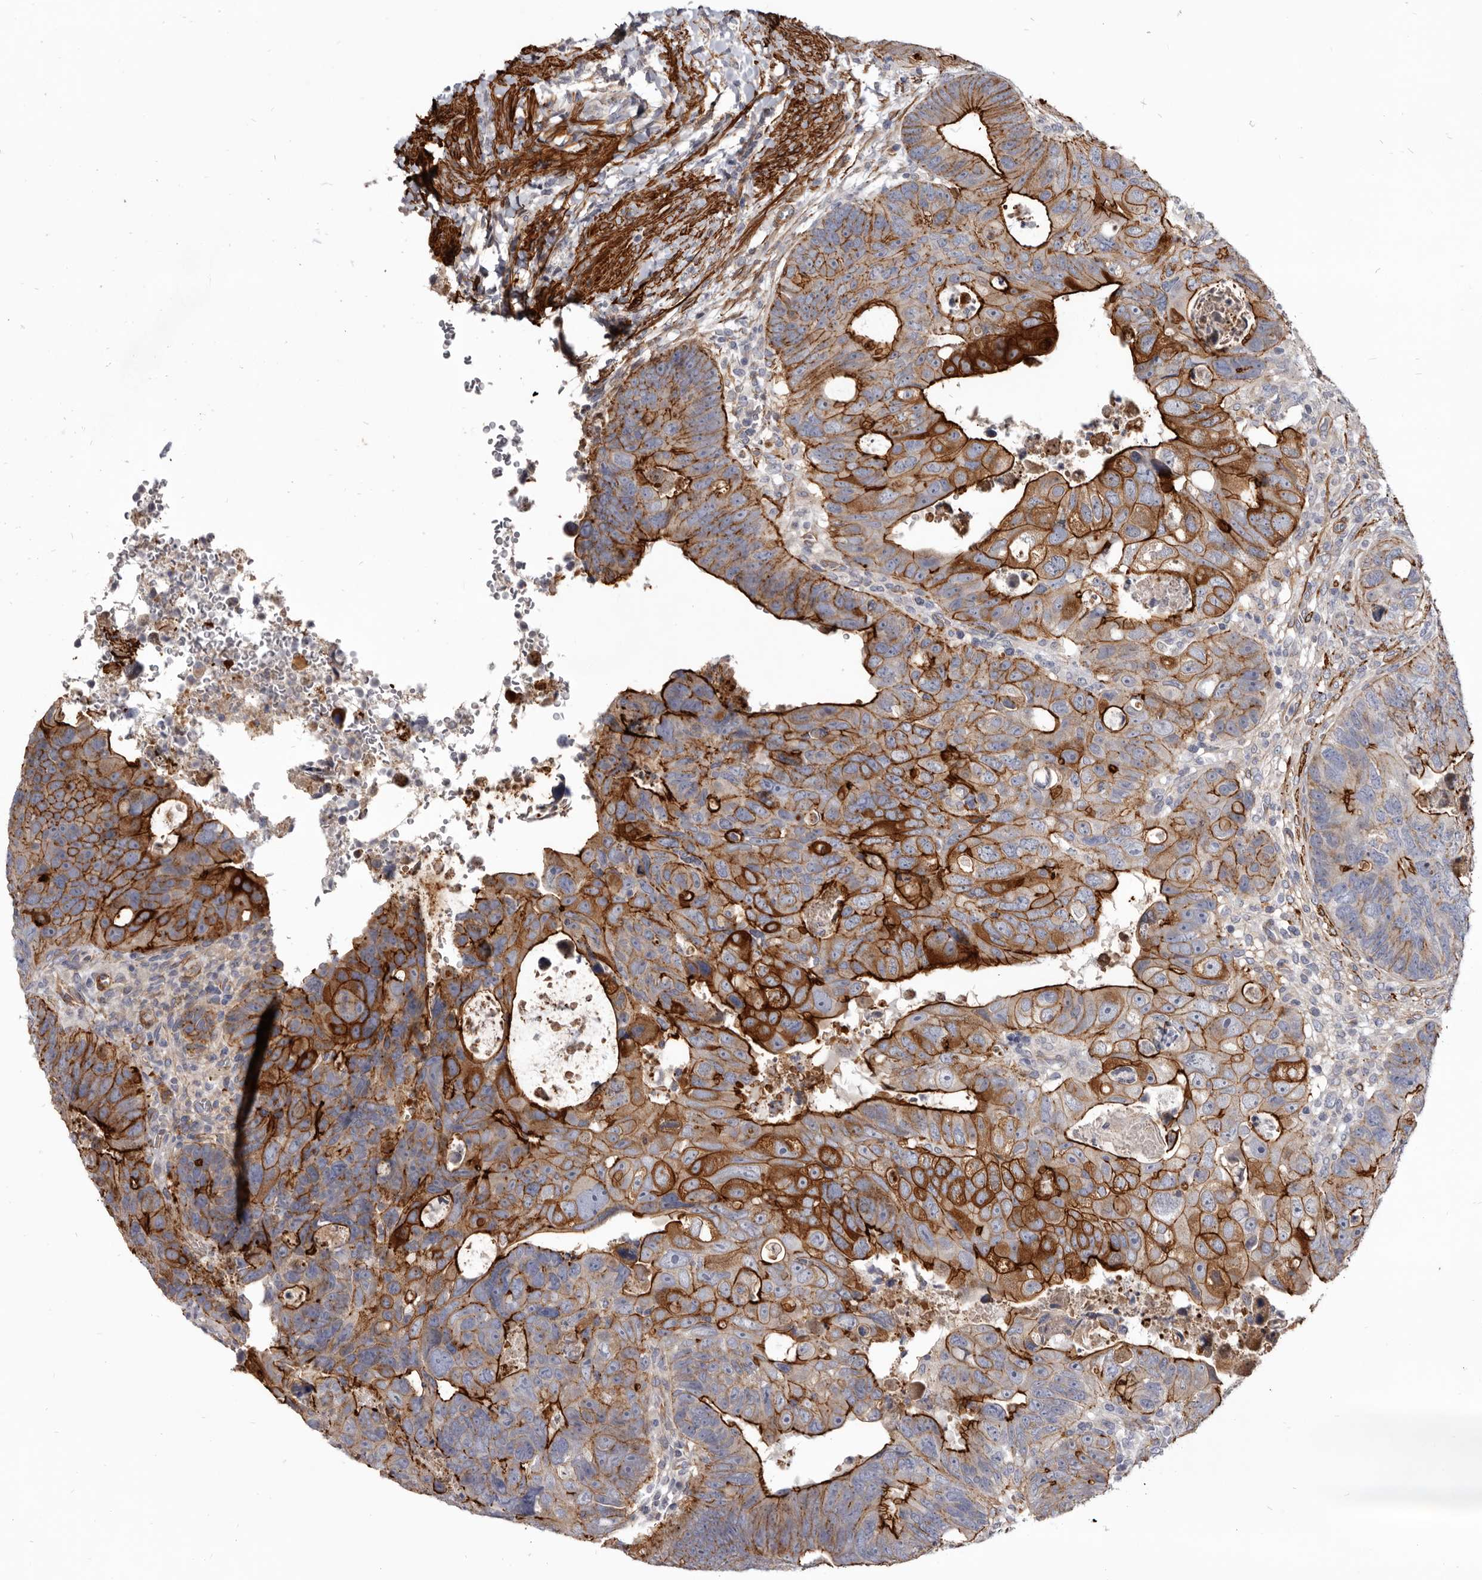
{"staining": {"intensity": "strong", "quantity": "25%-75%", "location": "cytoplasmic/membranous"}, "tissue": "colorectal cancer", "cell_type": "Tumor cells", "image_type": "cancer", "snomed": [{"axis": "morphology", "description": "Adenocarcinoma, NOS"}, {"axis": "topography", "description": "Rectum"}], "caption": "Immunohistochemistry (IHC) photomicrograph of human adenocarcinoma (colorectal) stained for a protein (brown), which displays high levels of strong cytoplasmic/membranous staining in about 25%-75% of tumor cells.", "gene": "CGN", "patient": {"sex": "male", "age": 59}}